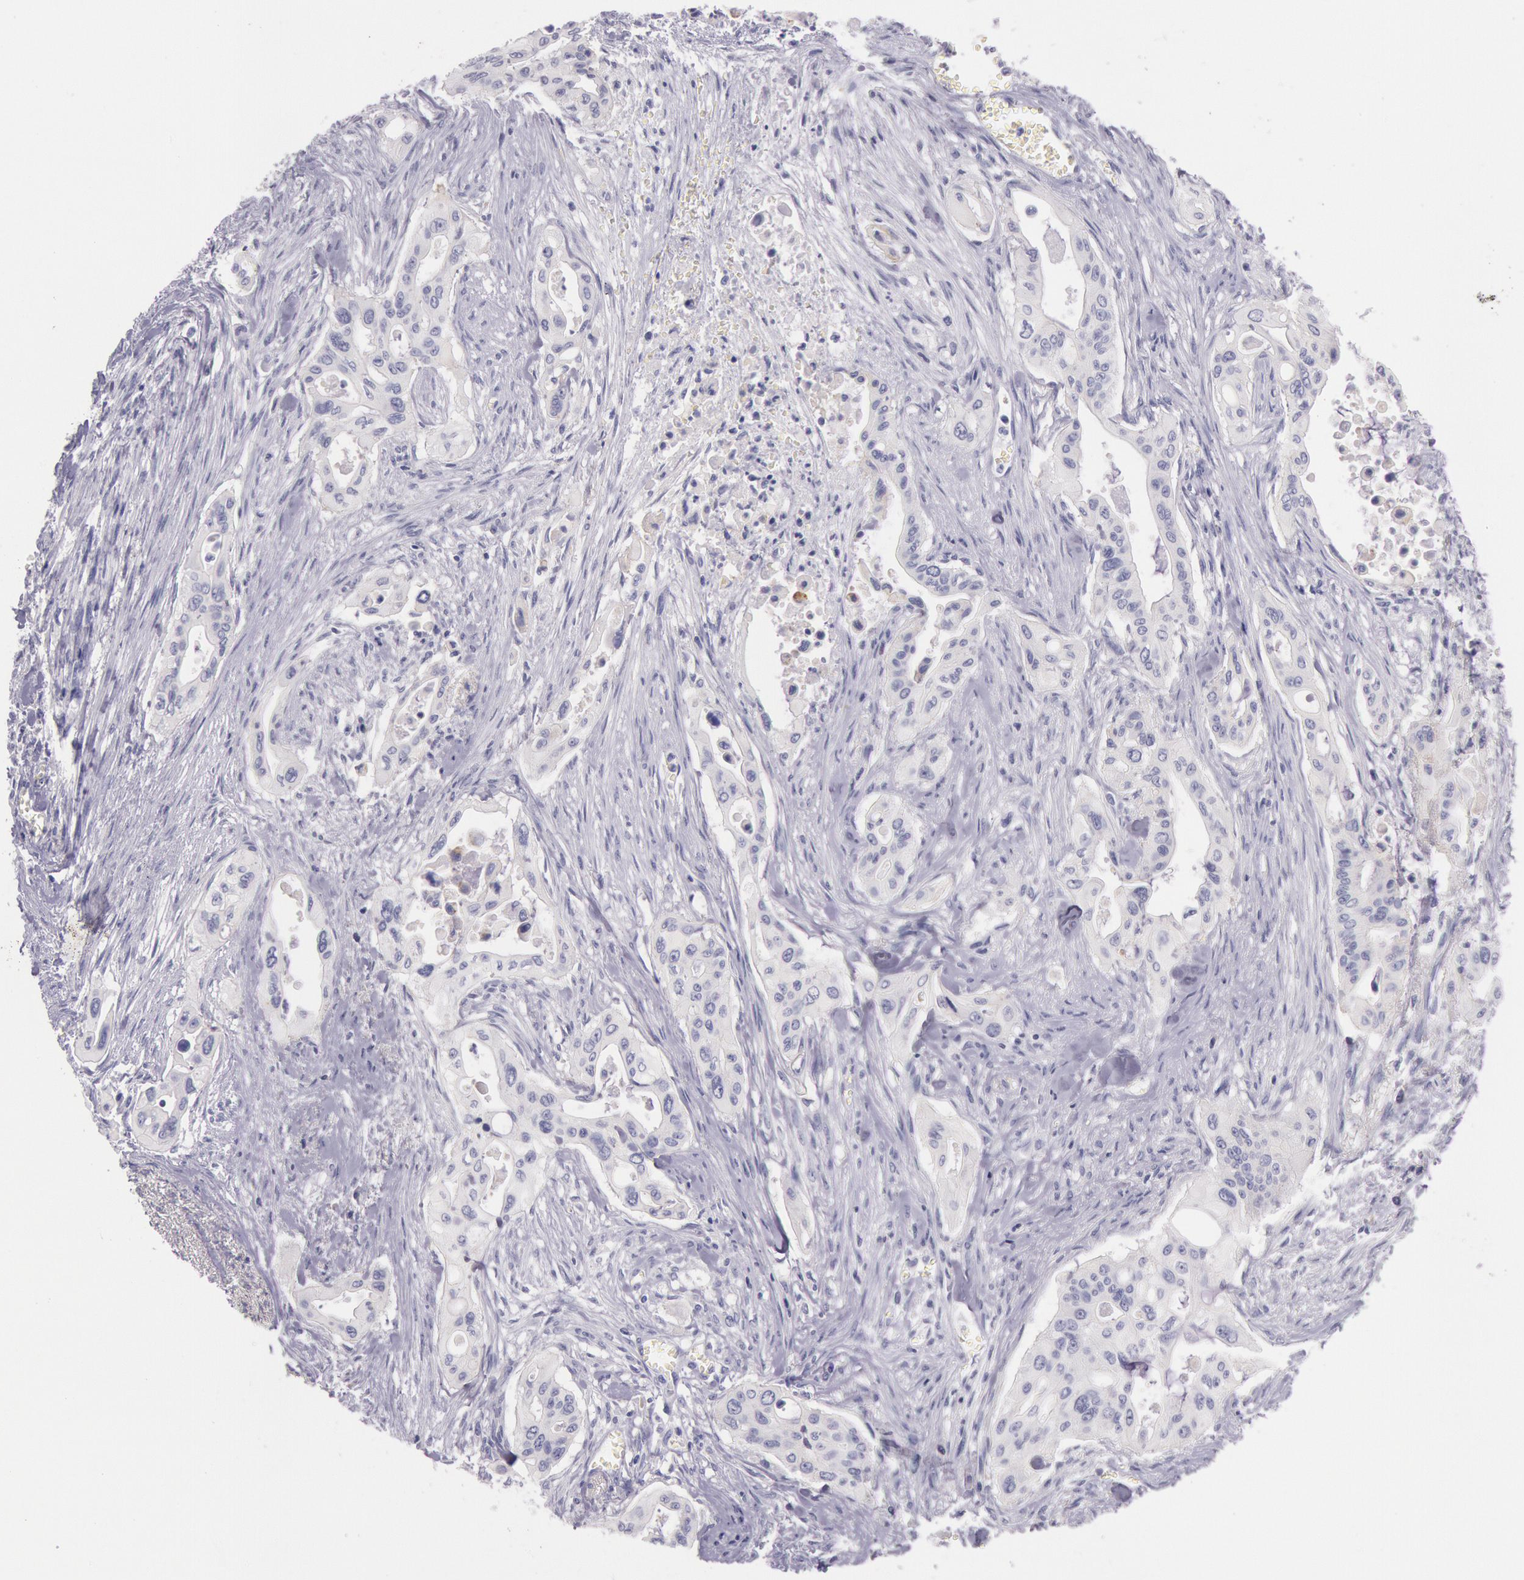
{"staining": {"intensity": "negative", "quantity": "none", "location": "none"}, "tissue": "pancreatic cancer", "cell_type": "Tumor cells", "image_type": "cancer", "snomed": [{"axis": "morphology", "description": "Adenocarcinoma, NOS"}, {"axis": "topography", "description": "Pancreas"}], "caption": "Pancreatic adenocarcinoma was stained to show a protein in brown. There is no significant staining in tumor cells.", "gene": "EGFR", "patient": {"sex": "male", "age": 77}}